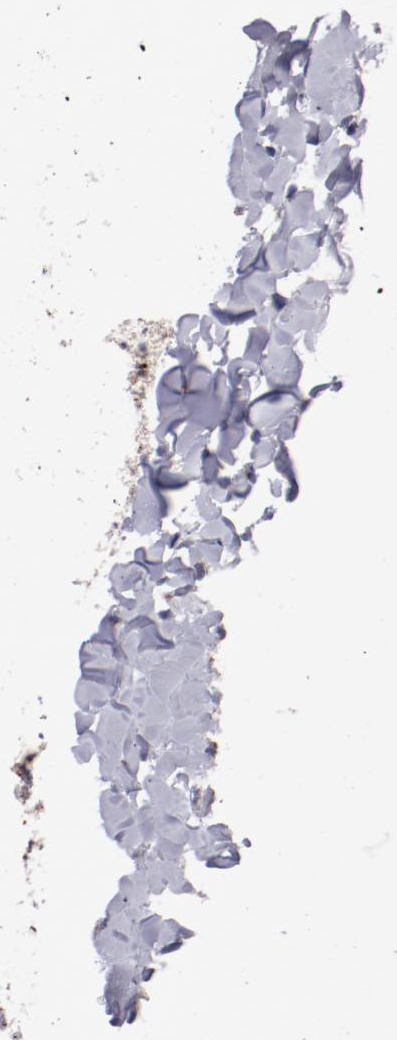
{"staining": {"intensity": "strong", "quantity": ">75%", "location": "cytoplasmic/membranous"}, "tissue": "gallbladder", "cell_type": "Glandular cells", "image_type": "normal", "snomed": [{"axis": "morphology", "description": "Normal tissue, NOS"}, {"axis": "topography", "description": "Gallbladder"}], "caption": "This photomicrograph exhibits unremarkable gallbladder stained with immunohistochemistry (IHC) to label a protein in brown. The cytoplasmic/membranous of glandular cells show strong positivity for the protein. Nuclei are counter-stained blue.", "gene": "GOLIM4", "patient": {"sex": "female", "age": 24}}